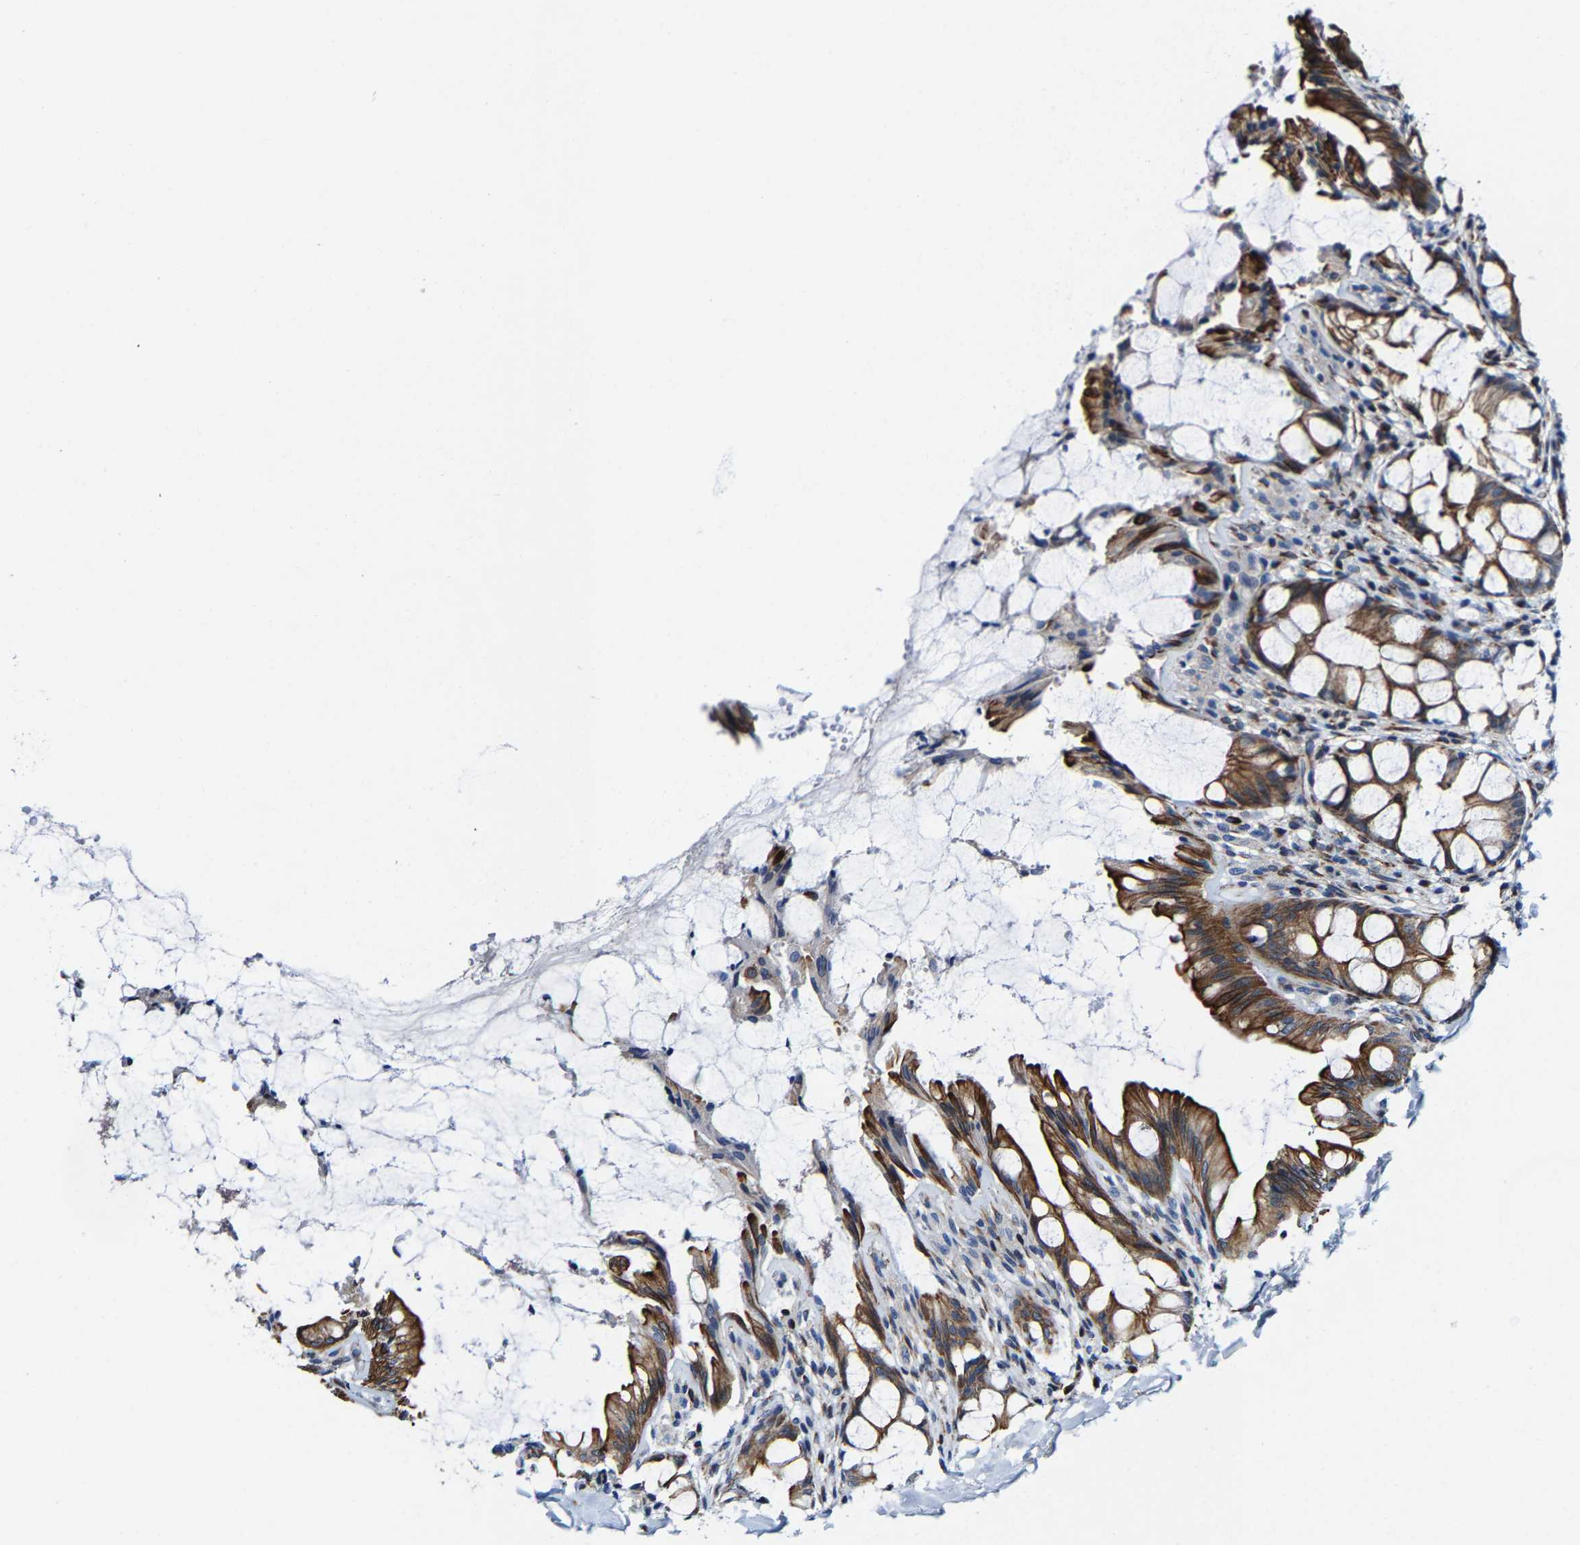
{"staining": {"intensity": "strong", "quantity": ">75%", "location": "cytoplasmic/membranous"}, "tissue": "colon", "cell_type": "Endothelial cells", "image_type": "normal", "snomed": [{"axis": "morphology", "description": "Normal tissue, NOS"}, {"axis": "topography", "description": "Colon"}], "caption": "A histopathology image showing strong cytoplasmic/membranous positivity in about >75% of endothelial cells in benign colon, as visualized by brown immunohistochemical staining.", "gene": "MMEL1", "patient": {"sex": "male", "age": 47}}